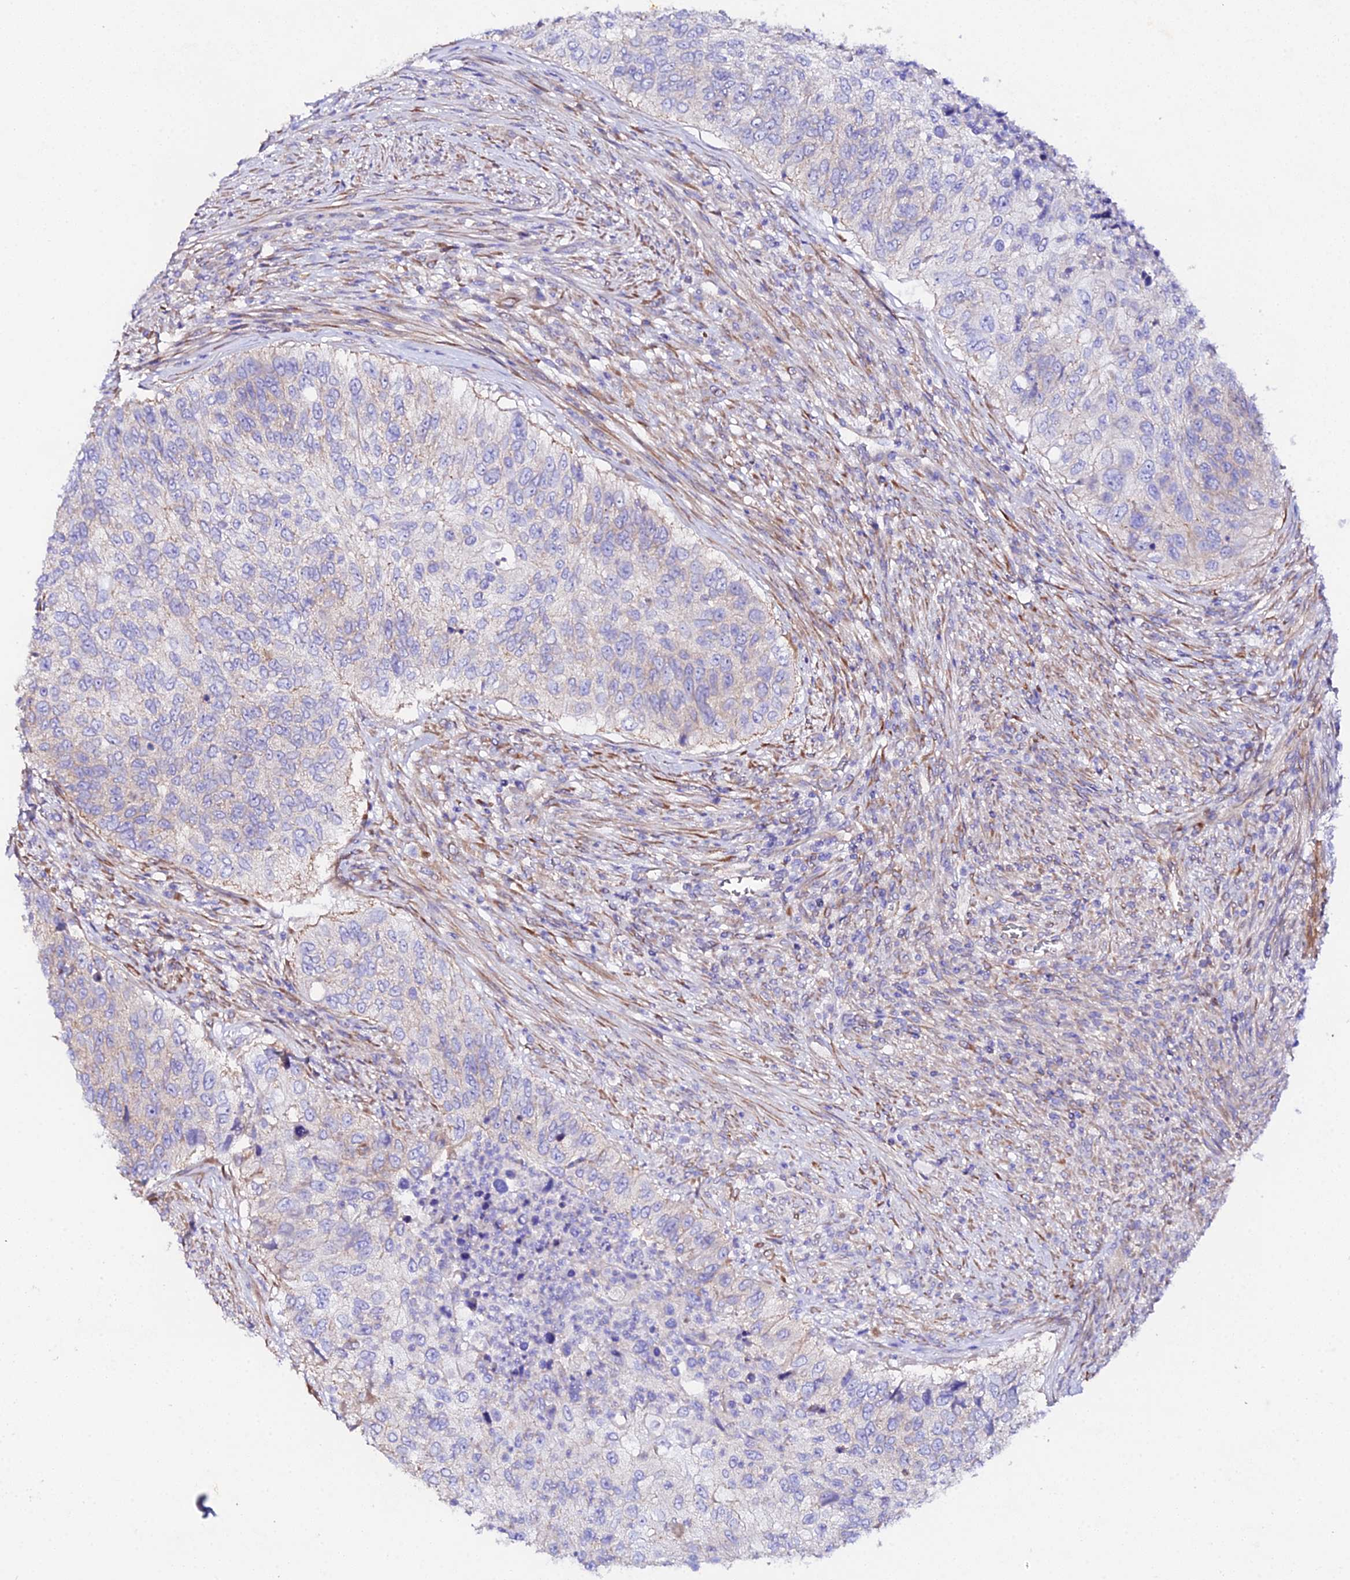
{"staining": {"intensity": "negative", "quantity": "none", "location": "none"}, "tissue": "urothelial cancer", "cell_type": "Tumor cells", "image_type": "cancer", "snomed": [{"axis": "morphology", "description": "Urothelial carcinoma, High grade"}, {"axis": "topography", "description": "Urinary bladder"}], "caption": "There is no significant staining in tumor cells of urothelial cancer.", "gene": "CFAP45", "patient": {"sex": "female", "age": 60}}